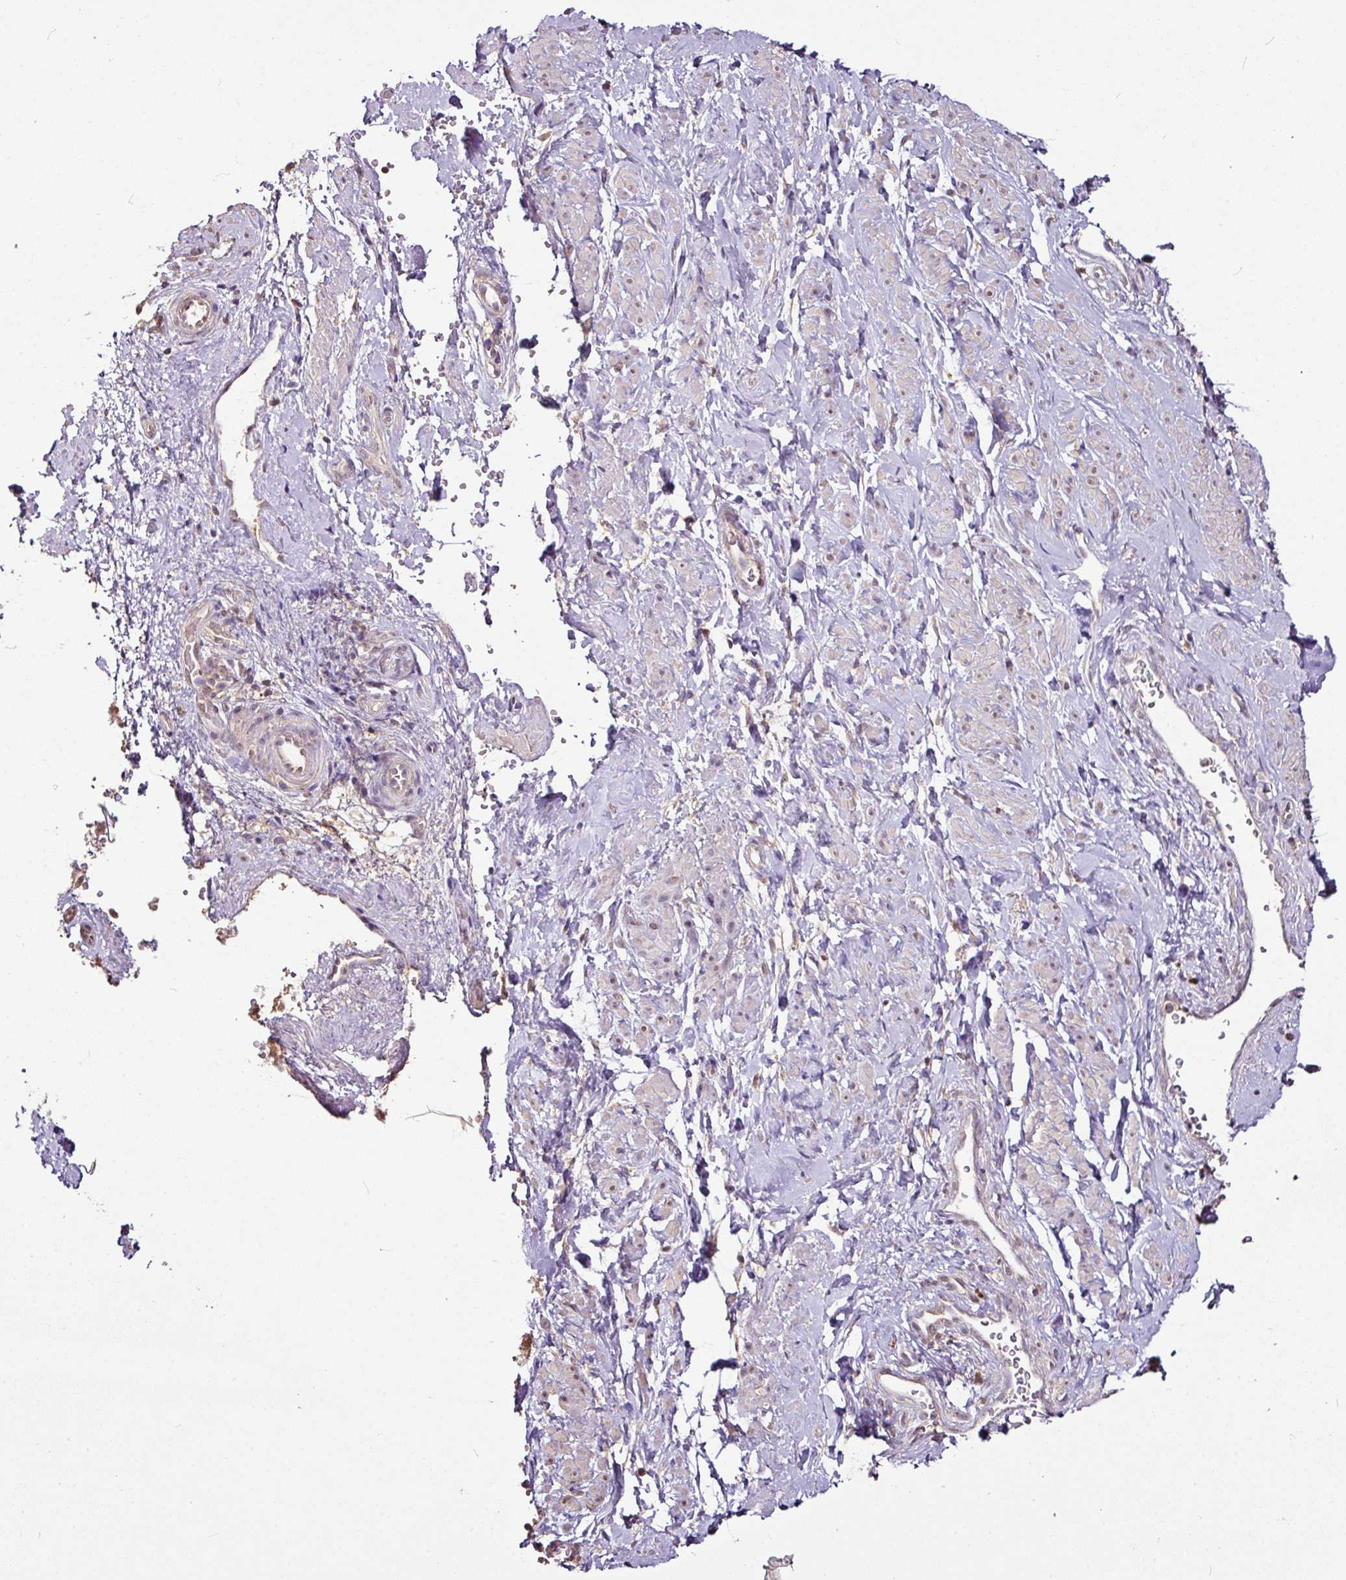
{"staining": {"intensity": "weak", "quantity": "<25%", "location": "nuclear"}, "tissue": "cervical cancer", "cell_type": "Tumor cells", "image_type": "cancer", "snomed": [{"axis": "morphology", "description": "Adenocarcinoma, NOS"}, {"axis": "topography", "description": "Cervix"}], "caption": "Tumor cells are negative for brown protein staining in adenocarcinoma (cervical). (DAB immunohistochemistry (IHC) visualized using brightfield microscopy, high magnification).", "gene": "RPL38", "patient": {"sex": "female", "age": 42}}